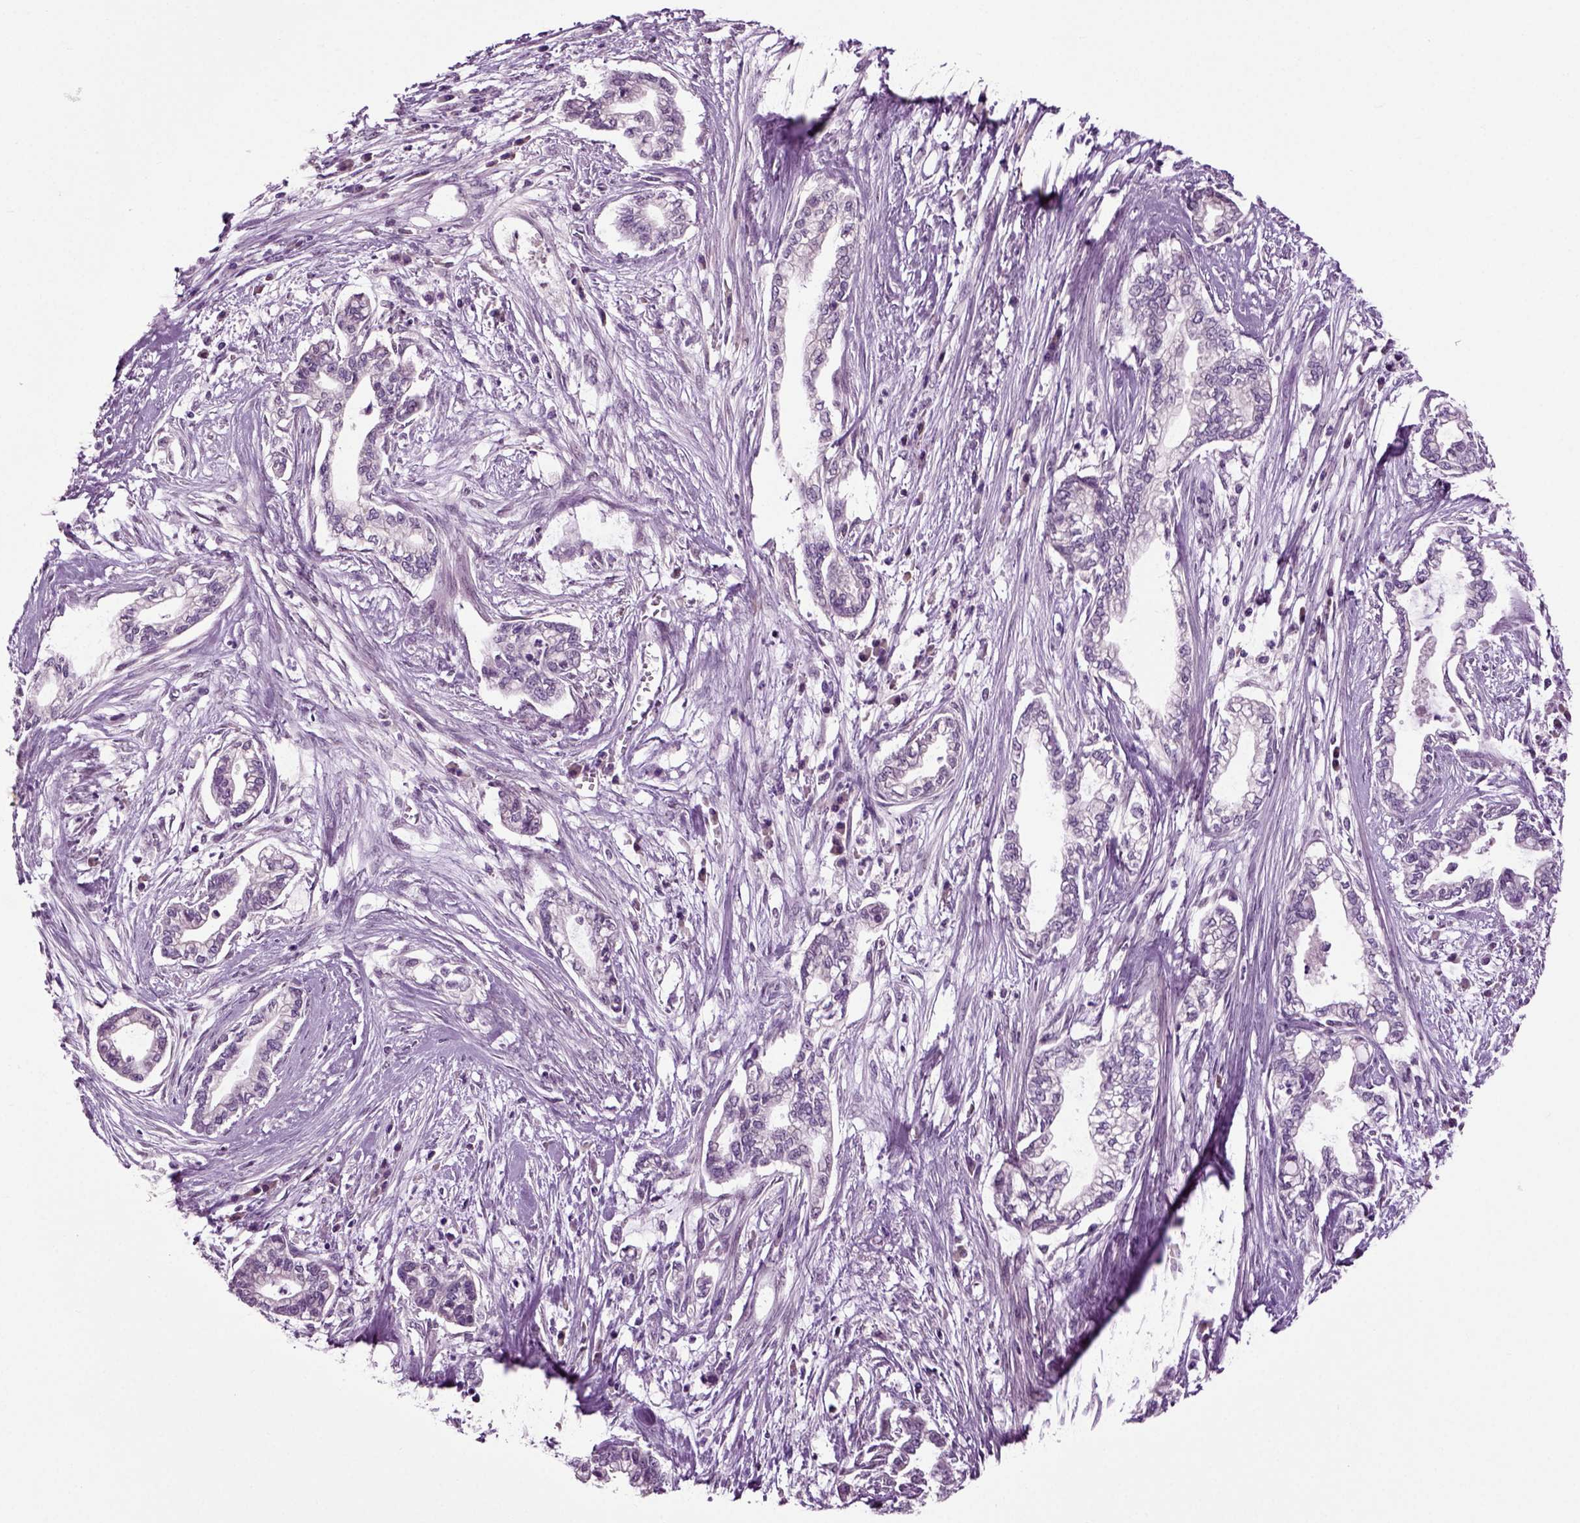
{"staining": {"intensity": "negative", "quantity": "none", "location": "none"}, "tissue": "cervical cancer", "cell_type": "Tumor cells", "image_type": "cancer", "snomed": [{"axis": "morphology", "description": "Adenocarcinoma, NOS"}, {"axis": "topography", "description": "Cervix"}], "caption": "IHC image of human adenocarcinoma (cervical) stained for a protein (brown), which shows no positivity in tumor cells.", "gene": "SPATA17", "patient": {"sex": "female", "age": 62}}